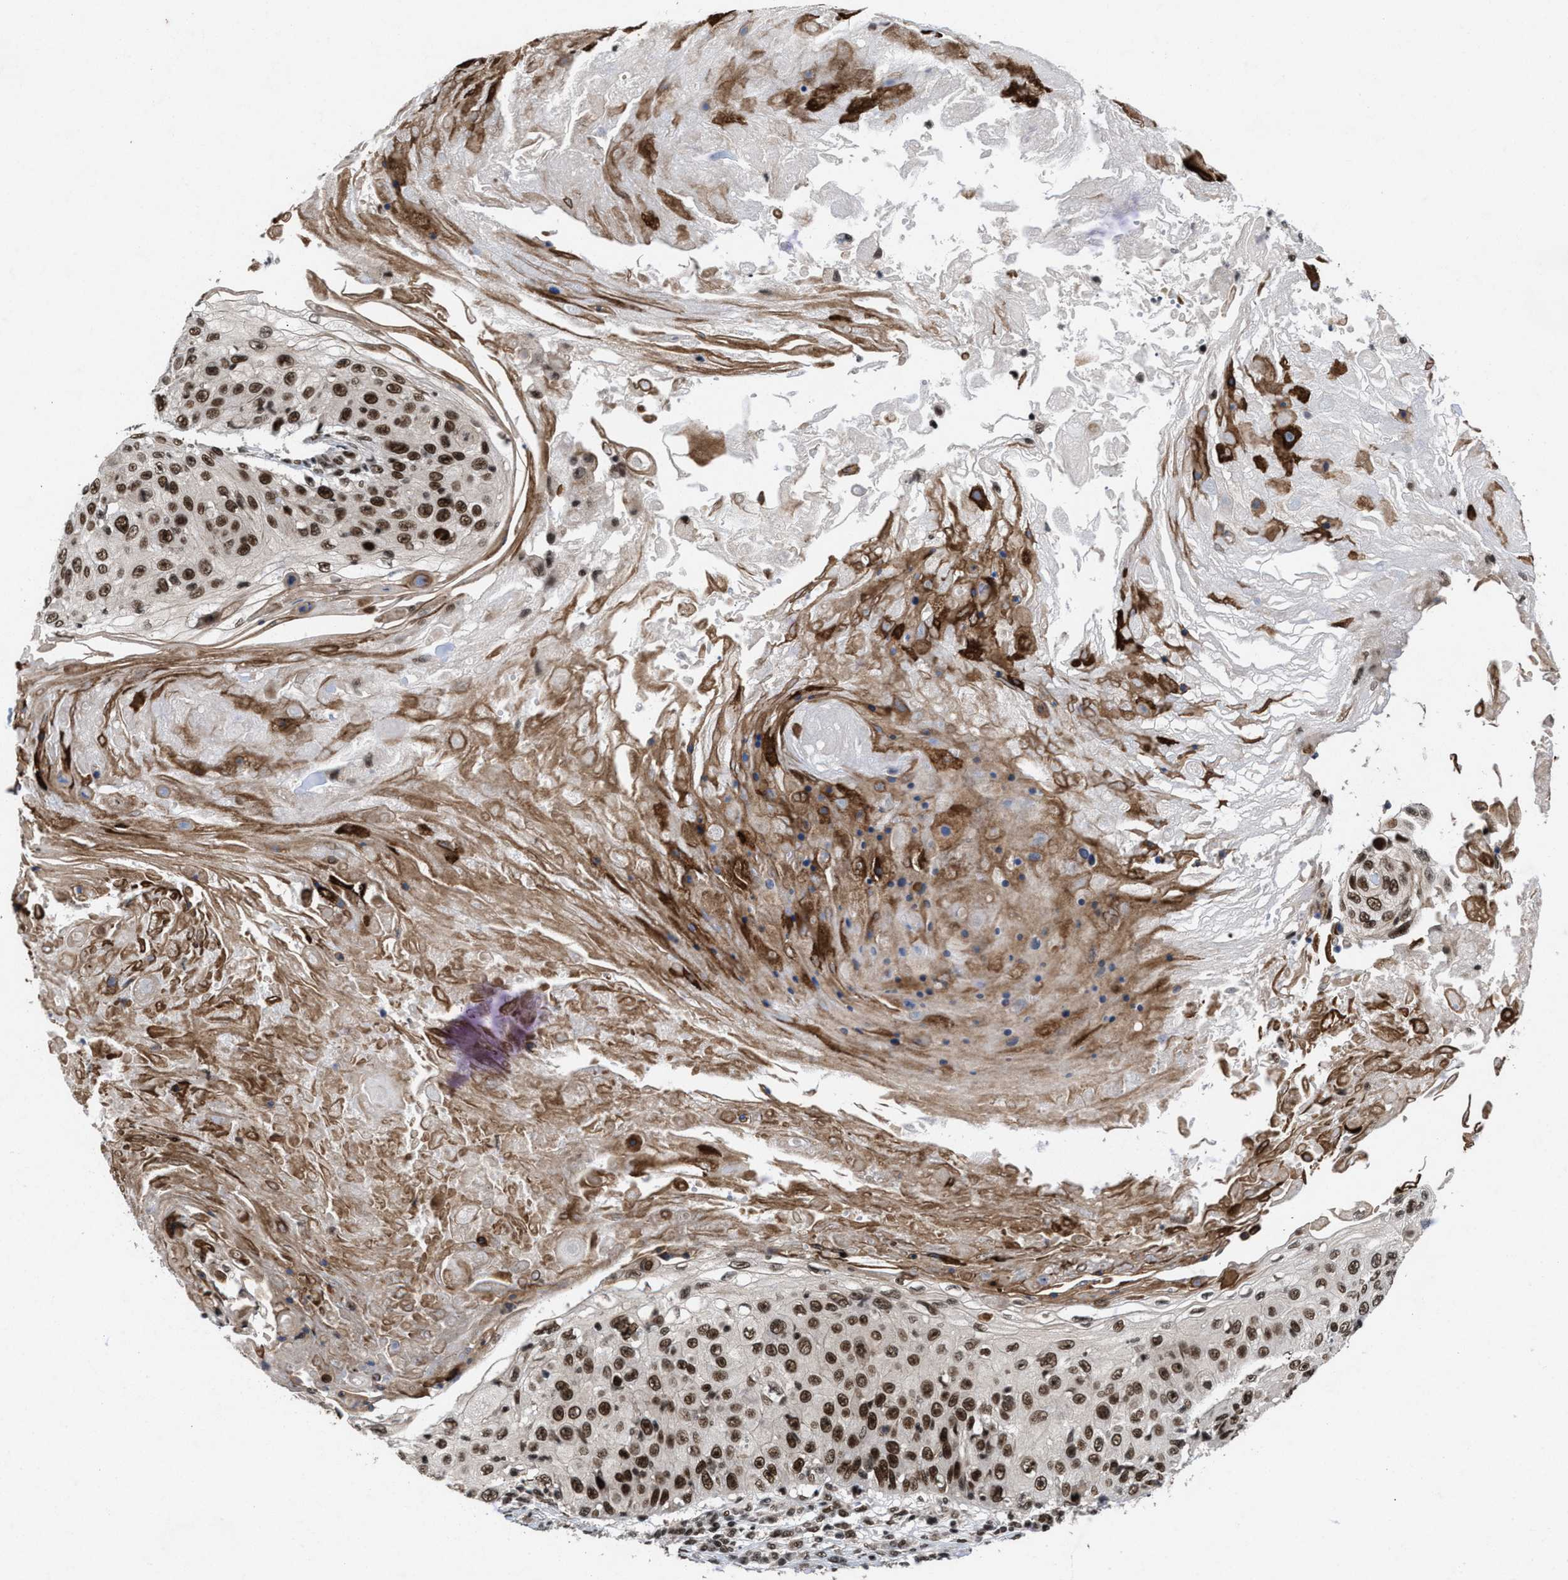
{"staining": {"intensity": "moderate", "quantity": ">75%", "location": "nuclear"}, "tissue": "skin cancer", "cell_type": "Tumor cells", "image_type": "cancer", "snomed": [{"axis": "morphology", "description": "Squamous cell carcinoma, NOS"}, {"axis": "topography", "description": "Skin"}], "caption": "Immunohistochemical staining of human skin cancer shows medium levels of moderate nuclear protein positivity in approximately >75% of tumor cells.", "gene": "WIZ", "patient": {"sex": "male", "age": 86}}